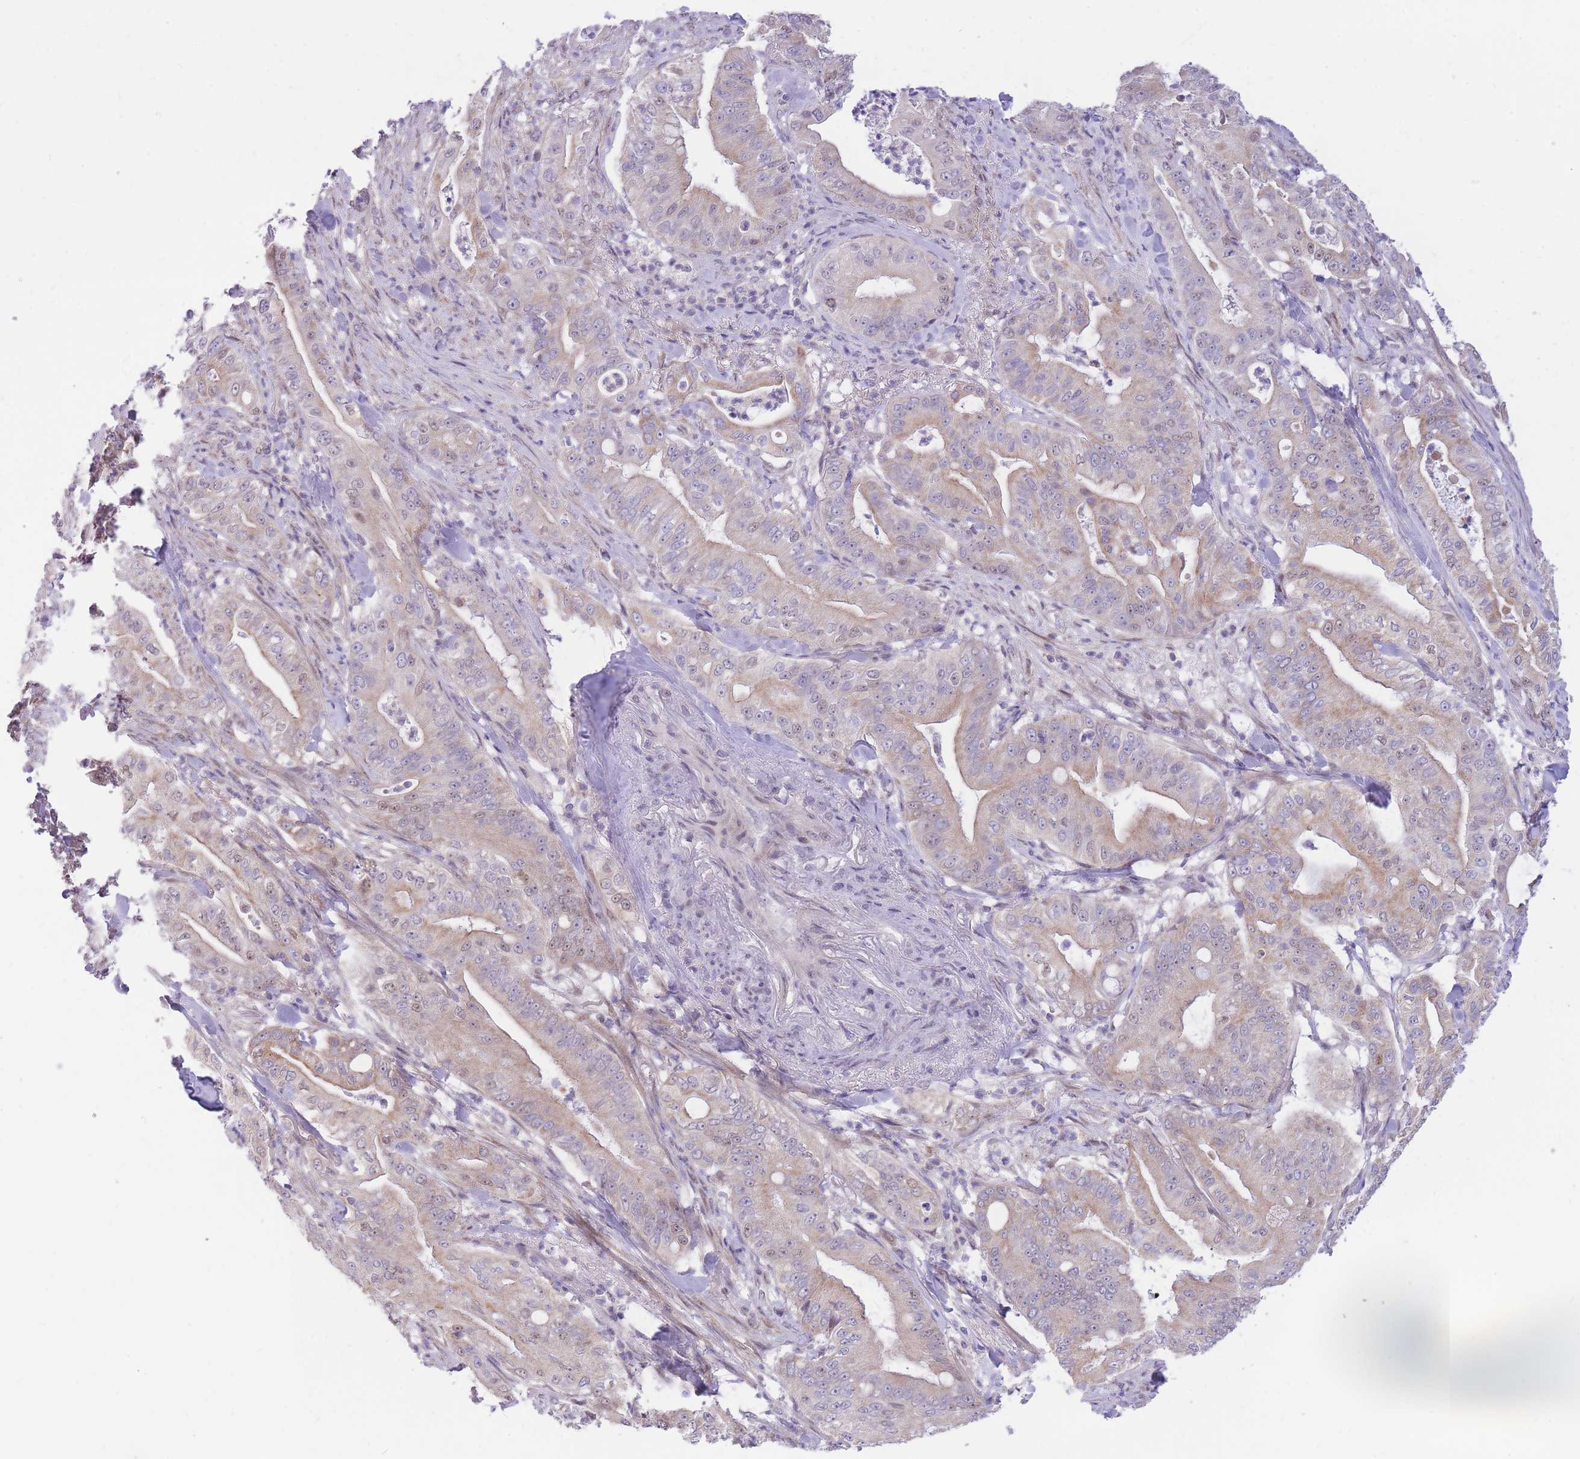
{"staining": {"intensity": "weak", "quantity": "25%-75%", "location": "cytoplasmic/membranous"}, "tissue": "pancreatic cancer", "cell_type": "Tumor cells", "image_type": "cancer", "snomed": [{"axis": "morphology", "description": "Adenocarcinoma, NOS"}, {"axis": "topography", "description": "Pancreas"}], "caption": "Pancreatic cancer was stained to show a protein in brown. There is low levels of weak cytoplasmic/membranous staining in about 25%-75% of tumor cells. (Brightfield microscopy of DAB IHC at high magnification).", "gene": "MINDY2", "patient": {"sex": "male", "age": 71}}